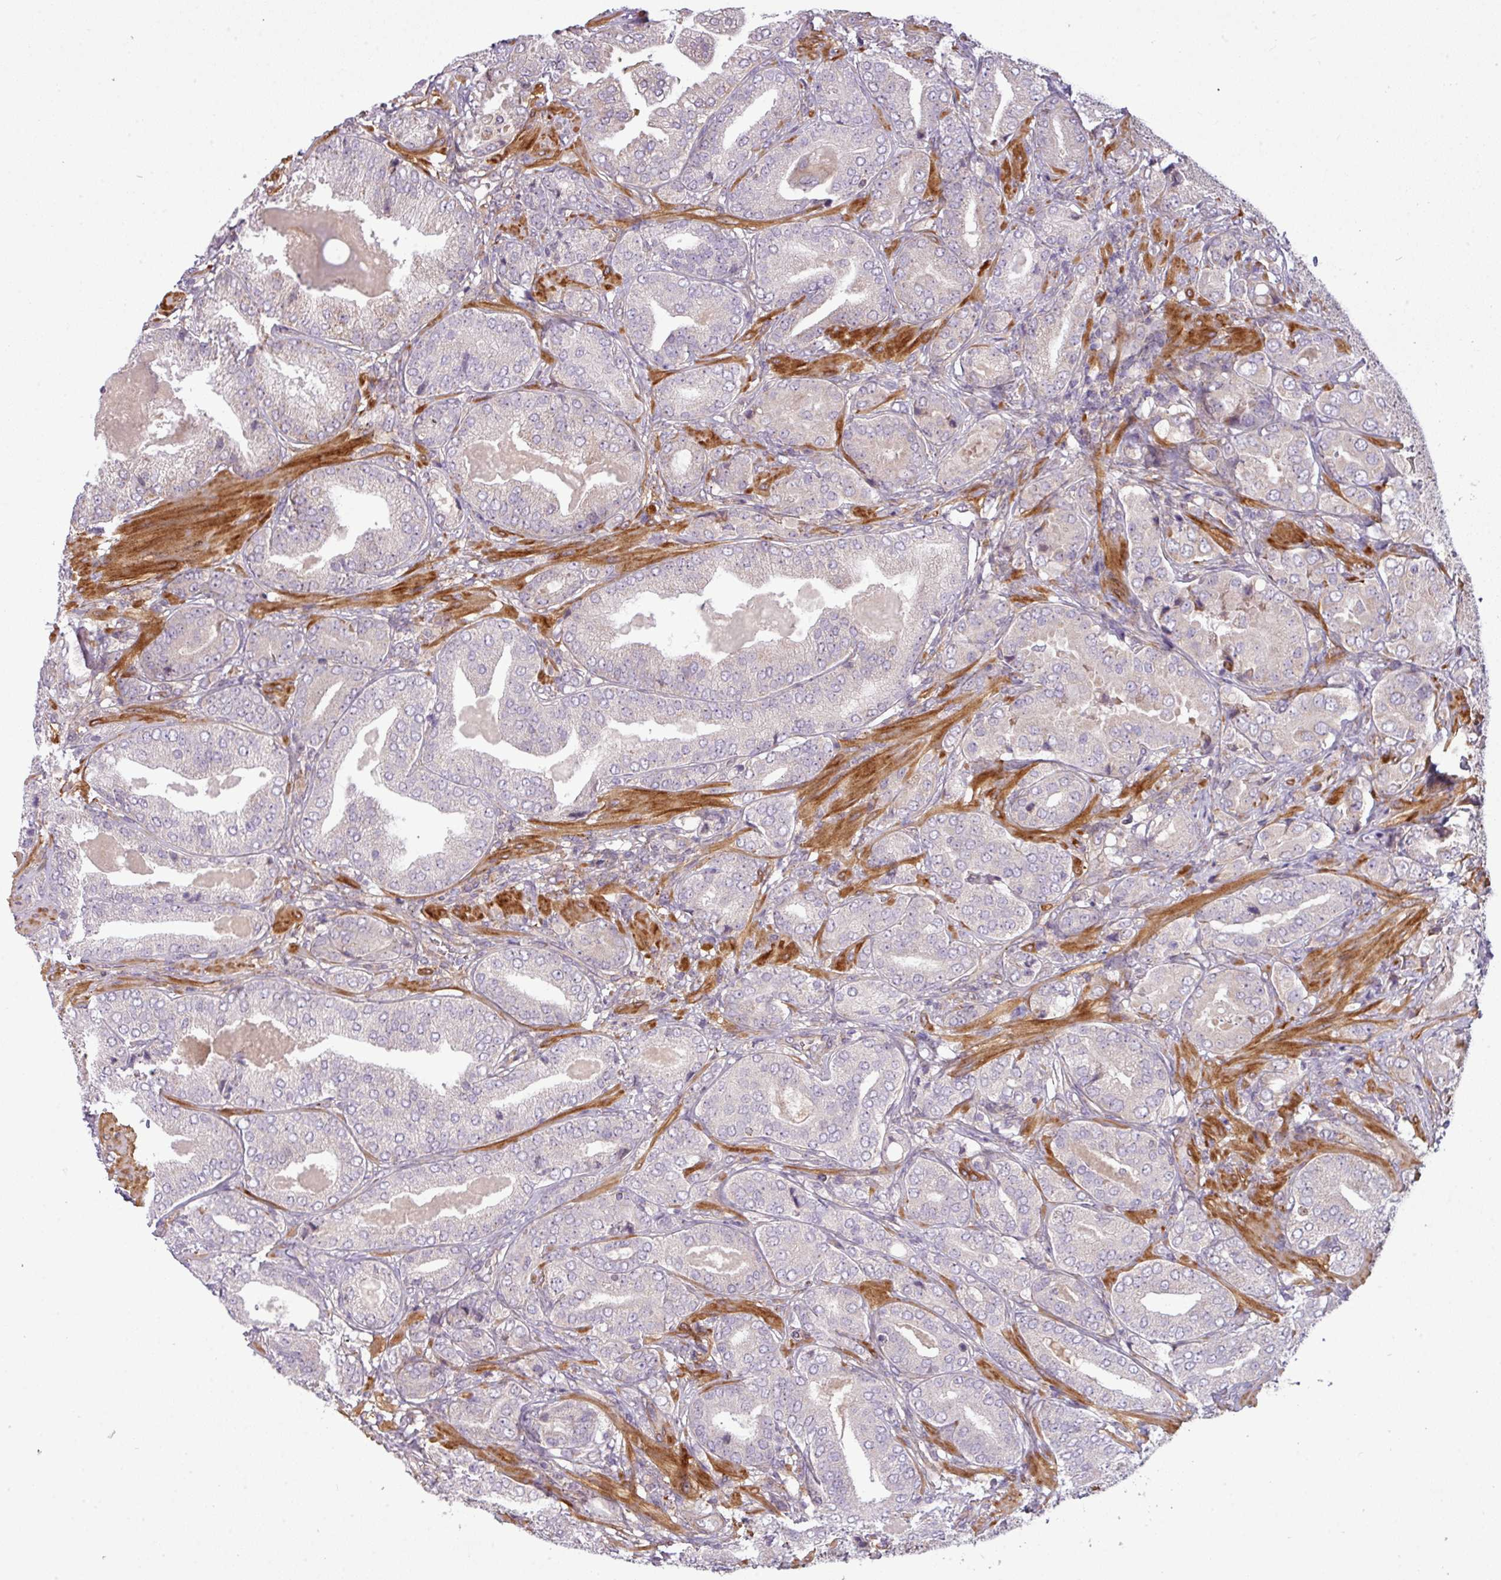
{"staining": {"intensity": "negative", "quantity": "none", "location": "none"}, "tissue": "prostate cancer", "cell_type": "Tumor cells", "image_type": "cancer", "snomed": [{"axis": "morphology", "description": "Adenocarcinoma, High grade"}, {"axis": "topography", "description": "Prostate"}], "caption": "Tumor cells show no significant protein expression in prostate high-grade adenocarcinoma. (Immunohistochemistry, brightfield microscopy, high magnification).", "gene": "ZNF35", "patient": {"sex": "male", "age": 63}}